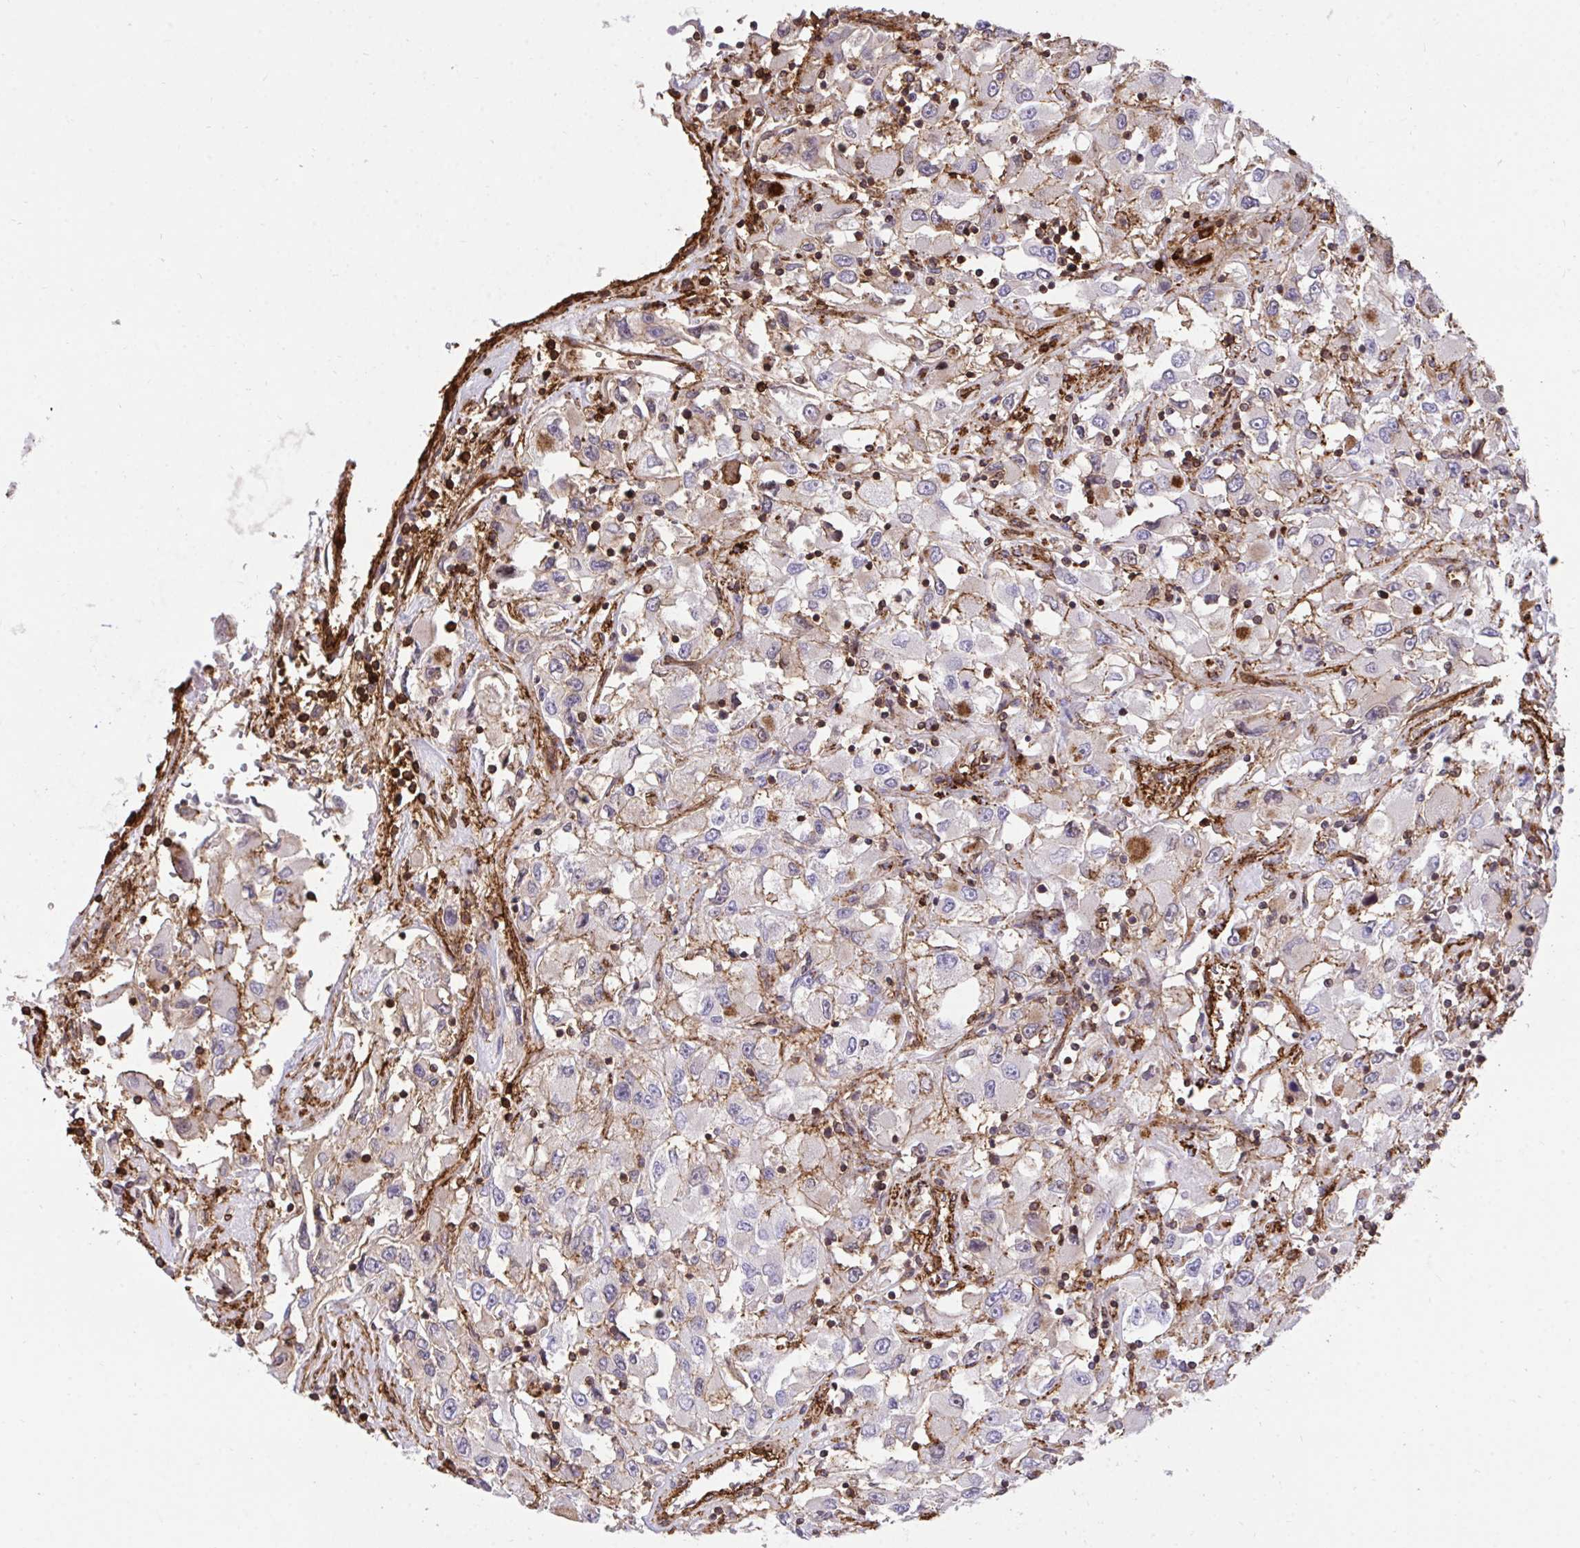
{"staining": {"intensity": "negative", "quantity": "none", "location": "none"}, "tissue": "renal cancer", "cell_type": "Tumor cells", "image_type": "cancer", "snomed": [{"axis": "morphology", "description": "Adenocarcinoma, NOS"}, {"axis": "topography", "description": "Kidney"}], "caption": "IHC micrograph of neoplastic tissue: human adenocarcinoma (renal) stained with DAB (3,3'-diaminobenzidine) exhibits no significant protein positivity in tumor cells. (DAB (3,3'-diaminobenzidine) immunohistochemistry (IHC) visualized using brightfield microscopy, high magnification).", "gene": "ERI1", "patient": {"sex": "female", "age": 52}}